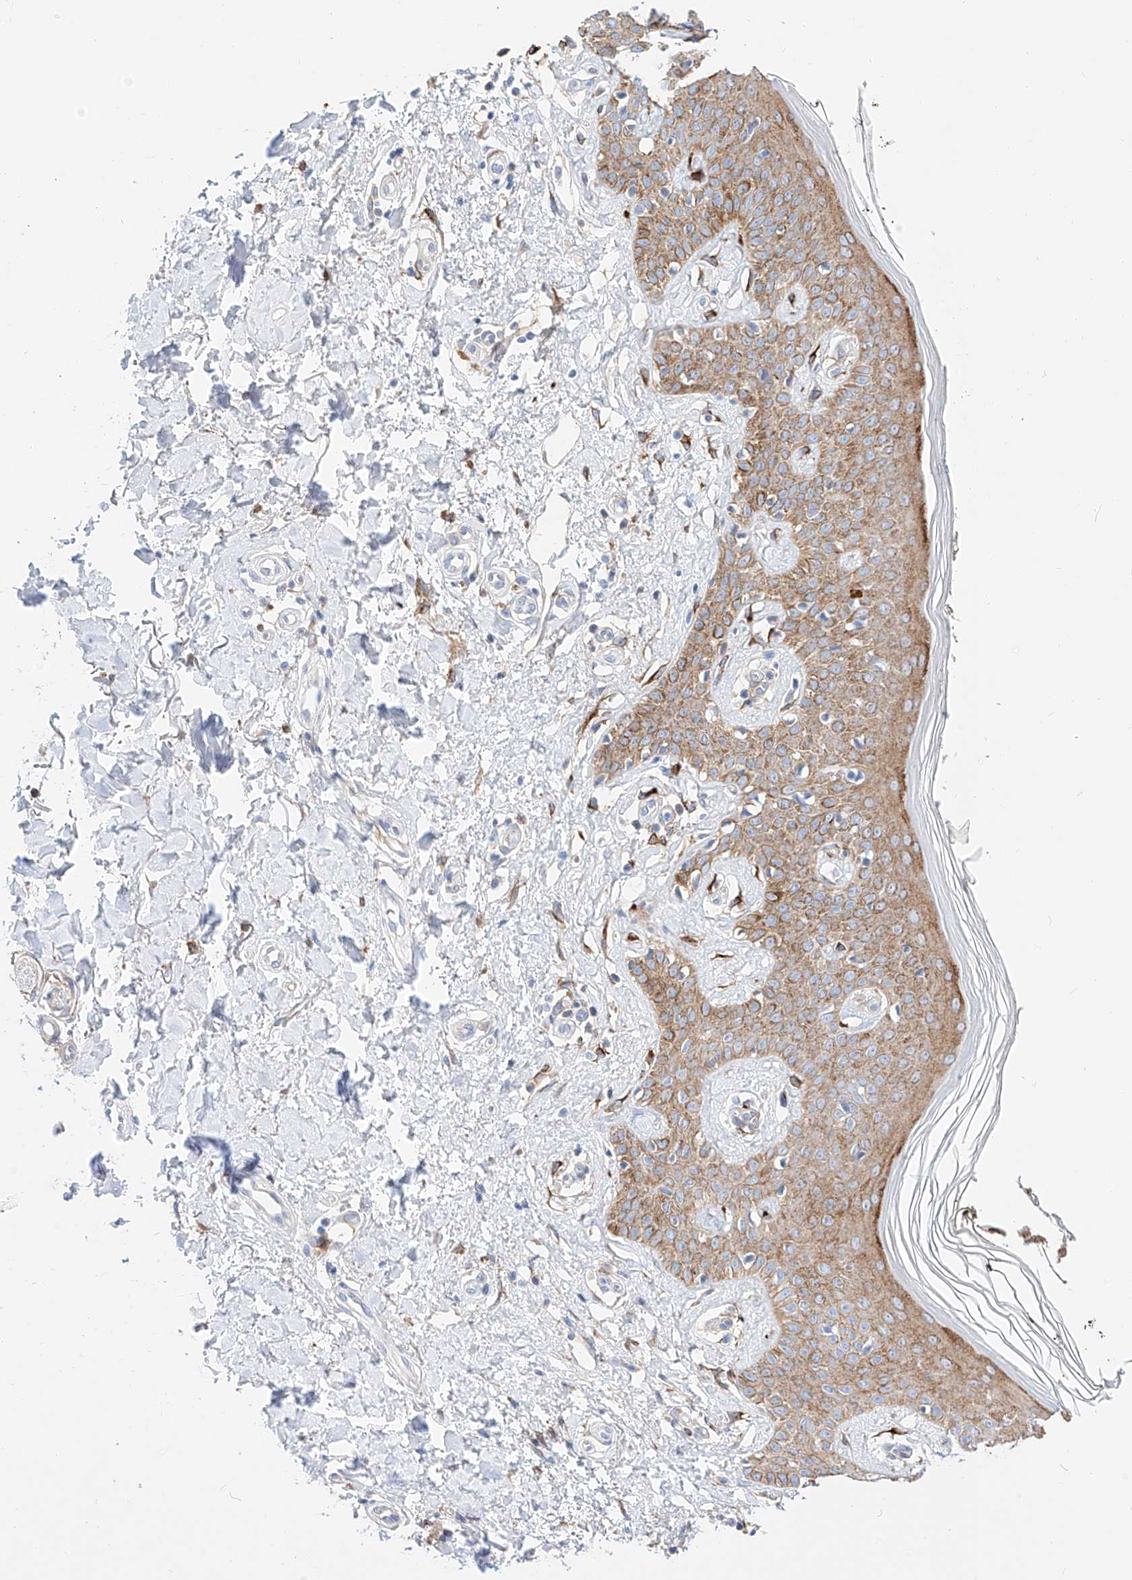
{"staining": {"intensity": "strong", "quantity": ">75%", "location": "cytoplasmic/membranous"}, "tissue": "skin", "cell_type": "Fibroblasts", "image_type": "normal", "snomed": [{"axis": "morphology", "description": "Normal tissue, NOS"}, {"axis": "topography", "description": "Skin"}], "caption": "DAB immunohistochemical staining of benign skin demonstrates strong cytoplasmic/membranous protein staining in approximately >75% of fibroblasts.", "gene": "MAP7", "patient": {"sex": "female", "age": 64}}